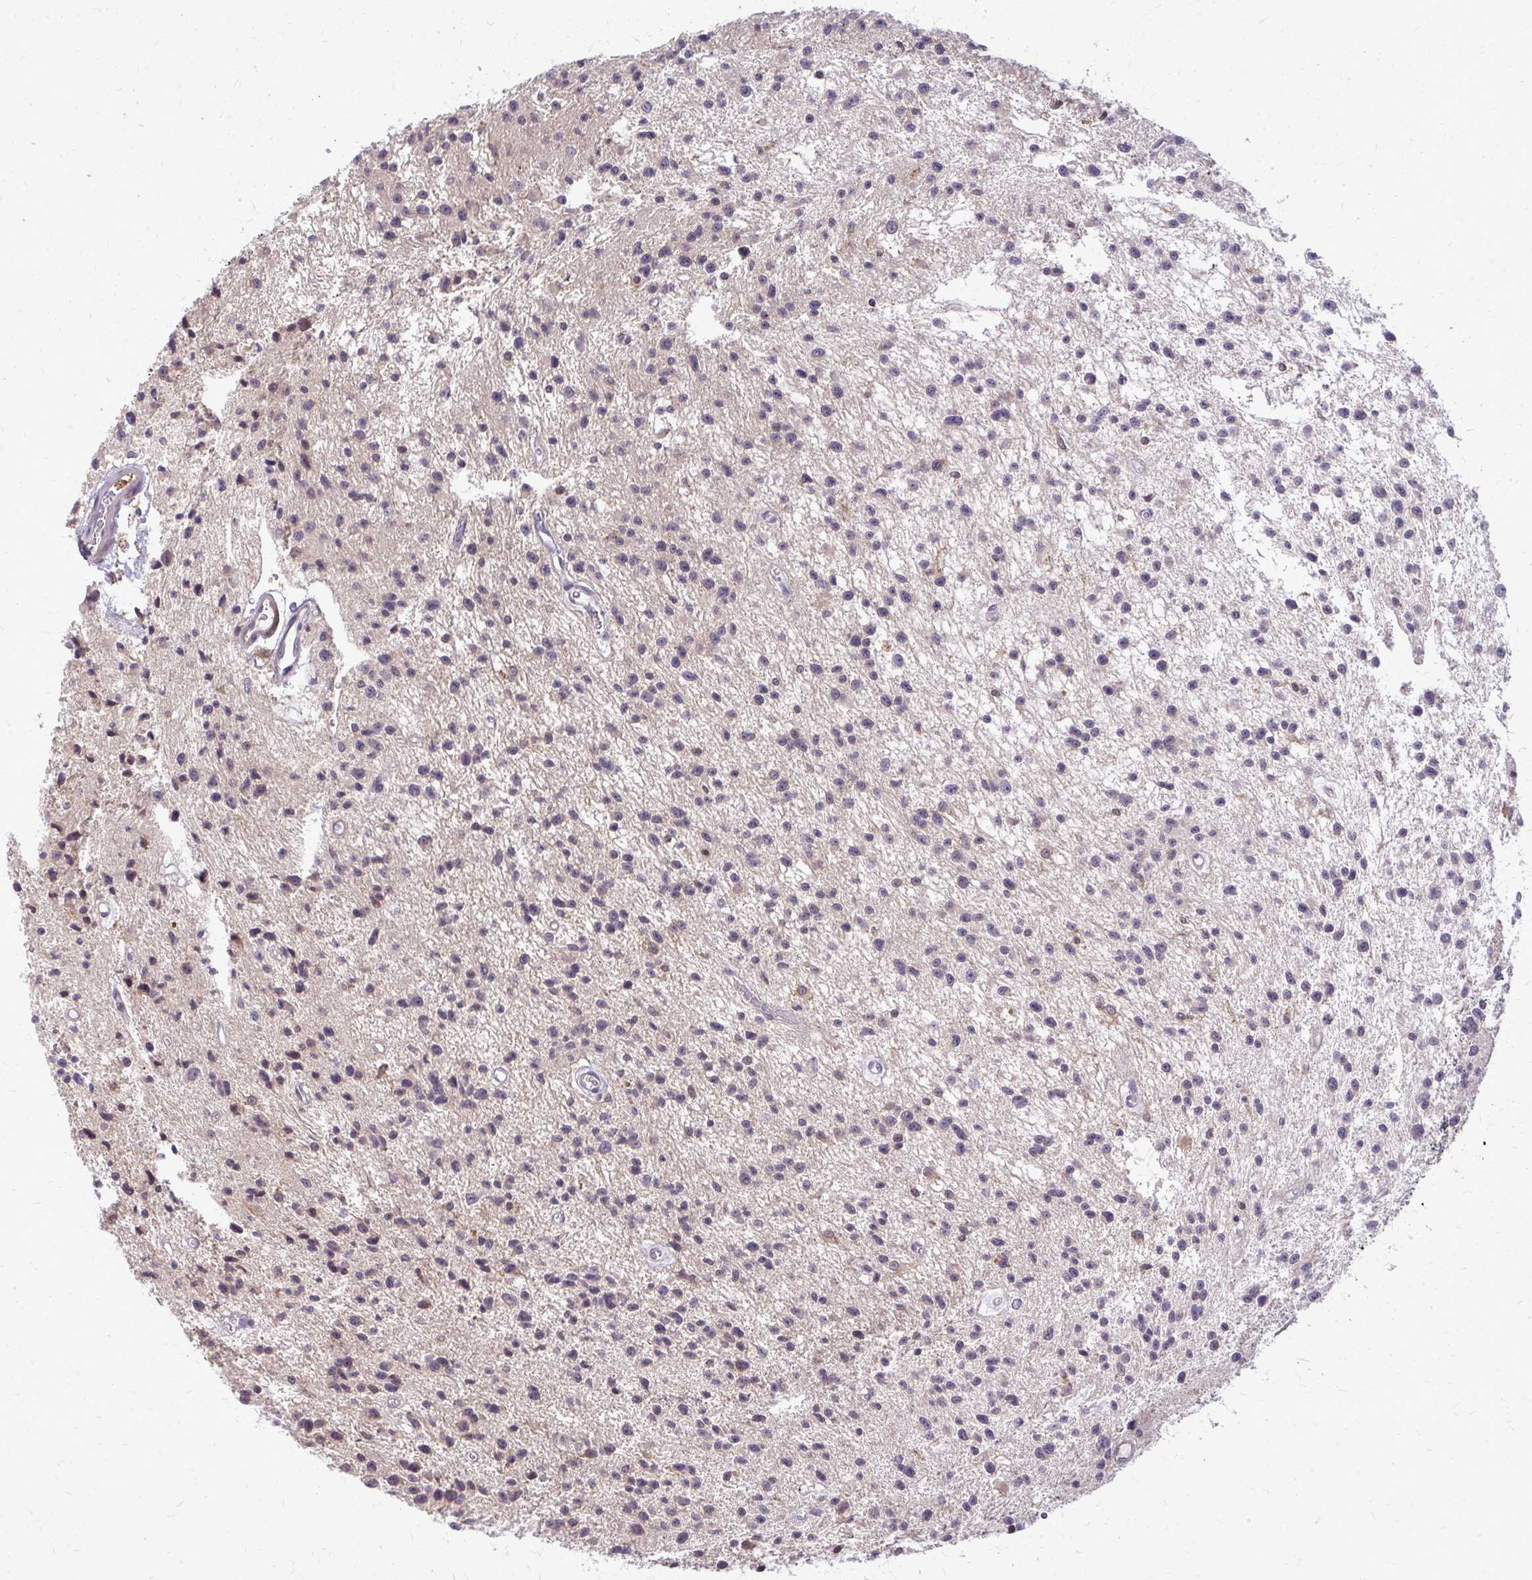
{"staining": {"intensity": "negative", "quantity": "none", "location": "none"}, "tissue": "glioma", "cell_type": "Tumor cells", "image_type": "cancer", "snomed": [{"axis": "morphology", "description": "Glioma, malignant, Low grade"}, {"axis": "topography", "description": "Brain"}], "caption": "The histopathology image demonstrates no significant expression in tumor cells of malignant glioma (low-grade).", "gene": "OXNAD1", "patient": {"sex": "male", "age": 43}}